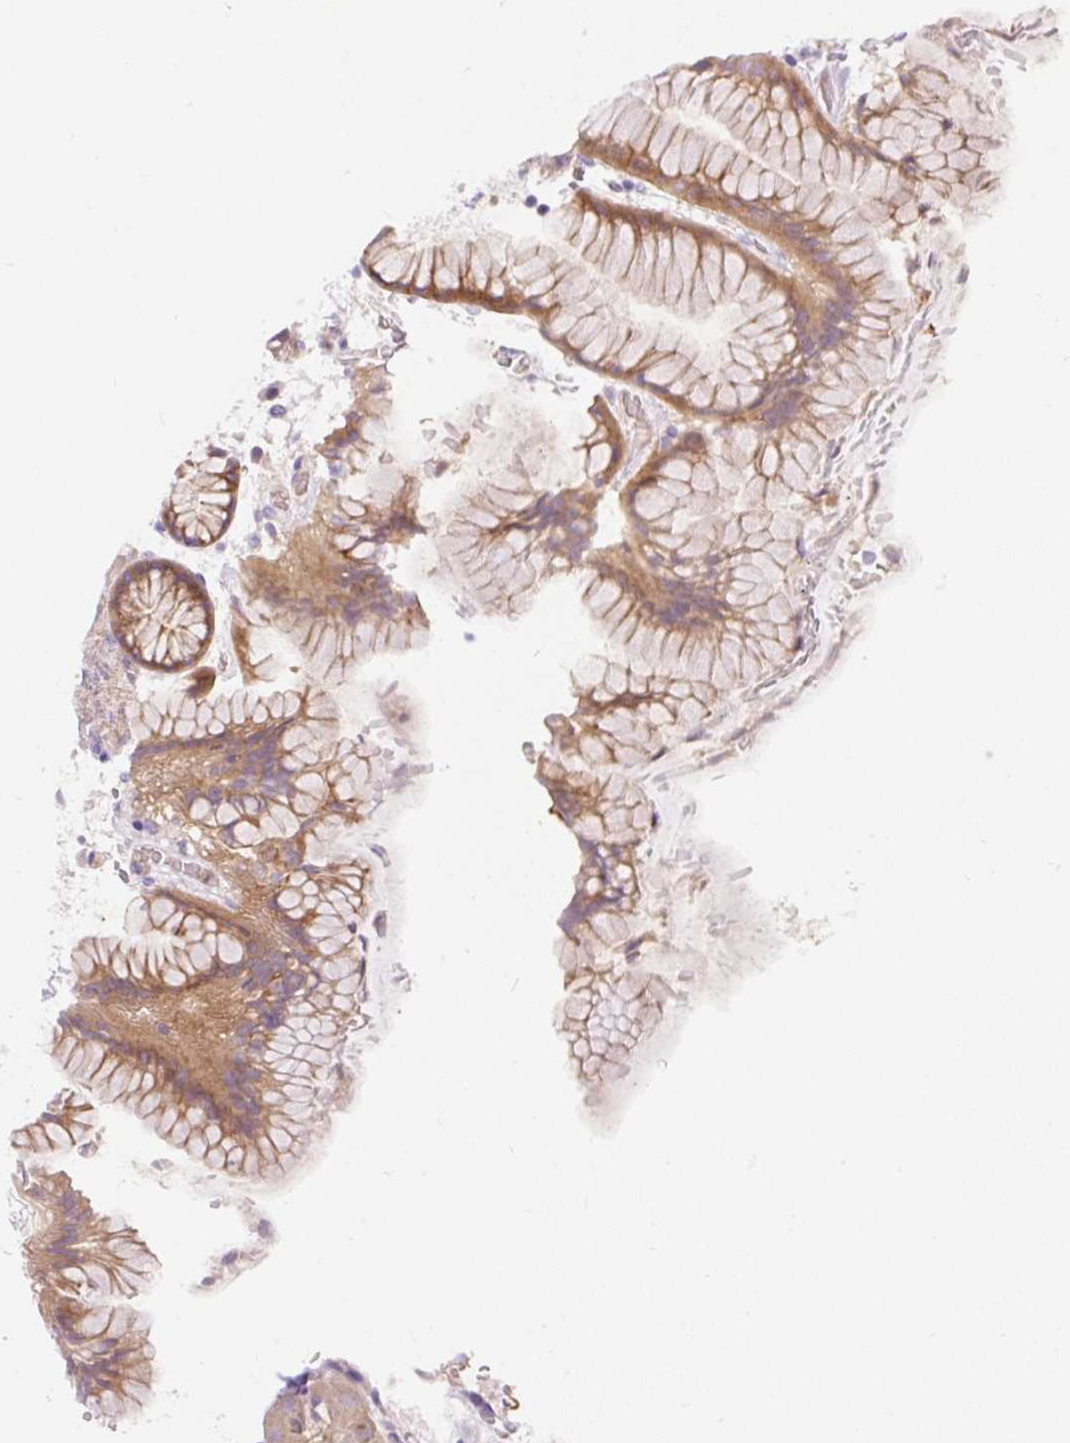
{"staining": {"intensity": "moderate", "quantity": ">75%", "location": "cytoplasmic/membranous"}, "tissue": "stomach", "cell_type": "Glandular cells", "image_type": "normal", "snomed": [{"axis": "morphology", "description": "Normal tissue, NOS"}, {"axis": "topography", "description": "Stomach, upper"}, {"axis": "topography", "description": "Stomach, lower"}], "caption": "The image displays staining of normal stomach, revealing moderate cytoplasmic/membranous protein expression (brown color) within glandular cells. The protein is stained brown, and the nuclei are stained in blue (DAB IHC with brightfield microscopy, high magnification).", "gene": "LHFPL5", "patient": {"sex": "male", "age": 67}}